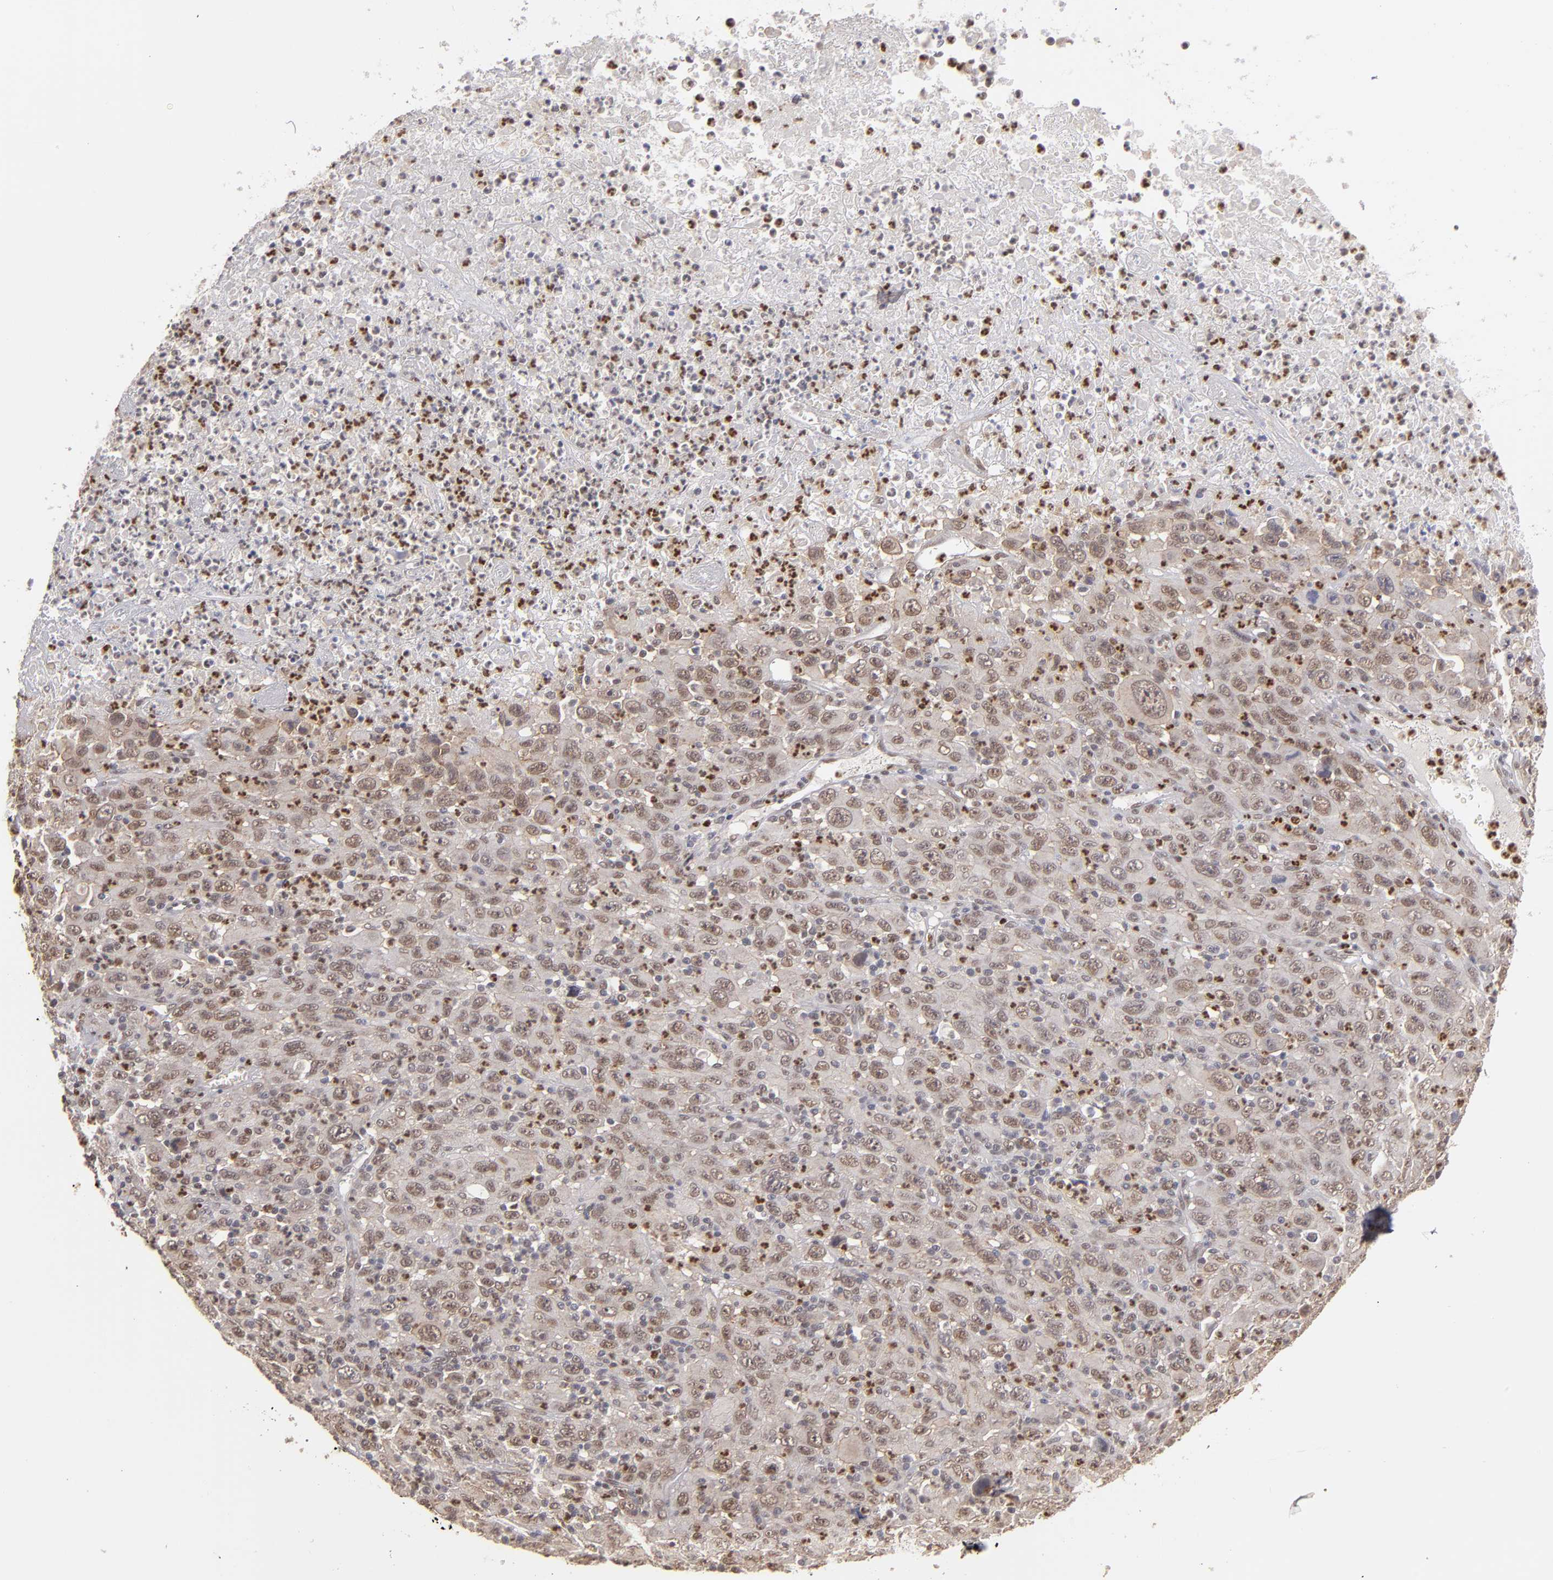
{"staining": {"intensity": "moderate", "quantity": ">75%", "location": "cytoplasmic/membranous,nuclear"}, "tissue": "melanoma", "cell_type": "Tumor cells", "image_type": "cancer", "snomed": [{"axis": "morphology", "description": "Malignant melanoma, Metastatic site"}, {"axis": "topography", "description": "Skin"}], "caption": "Tumor cells demonstrate medium levels of moderate cytoplasmic/membranous and nuclear positivity in about >75% of cells in human malignant melanoma (metastatic site).", "gene": "NFE2", "patient": {"sex": "female", "age": 56}}